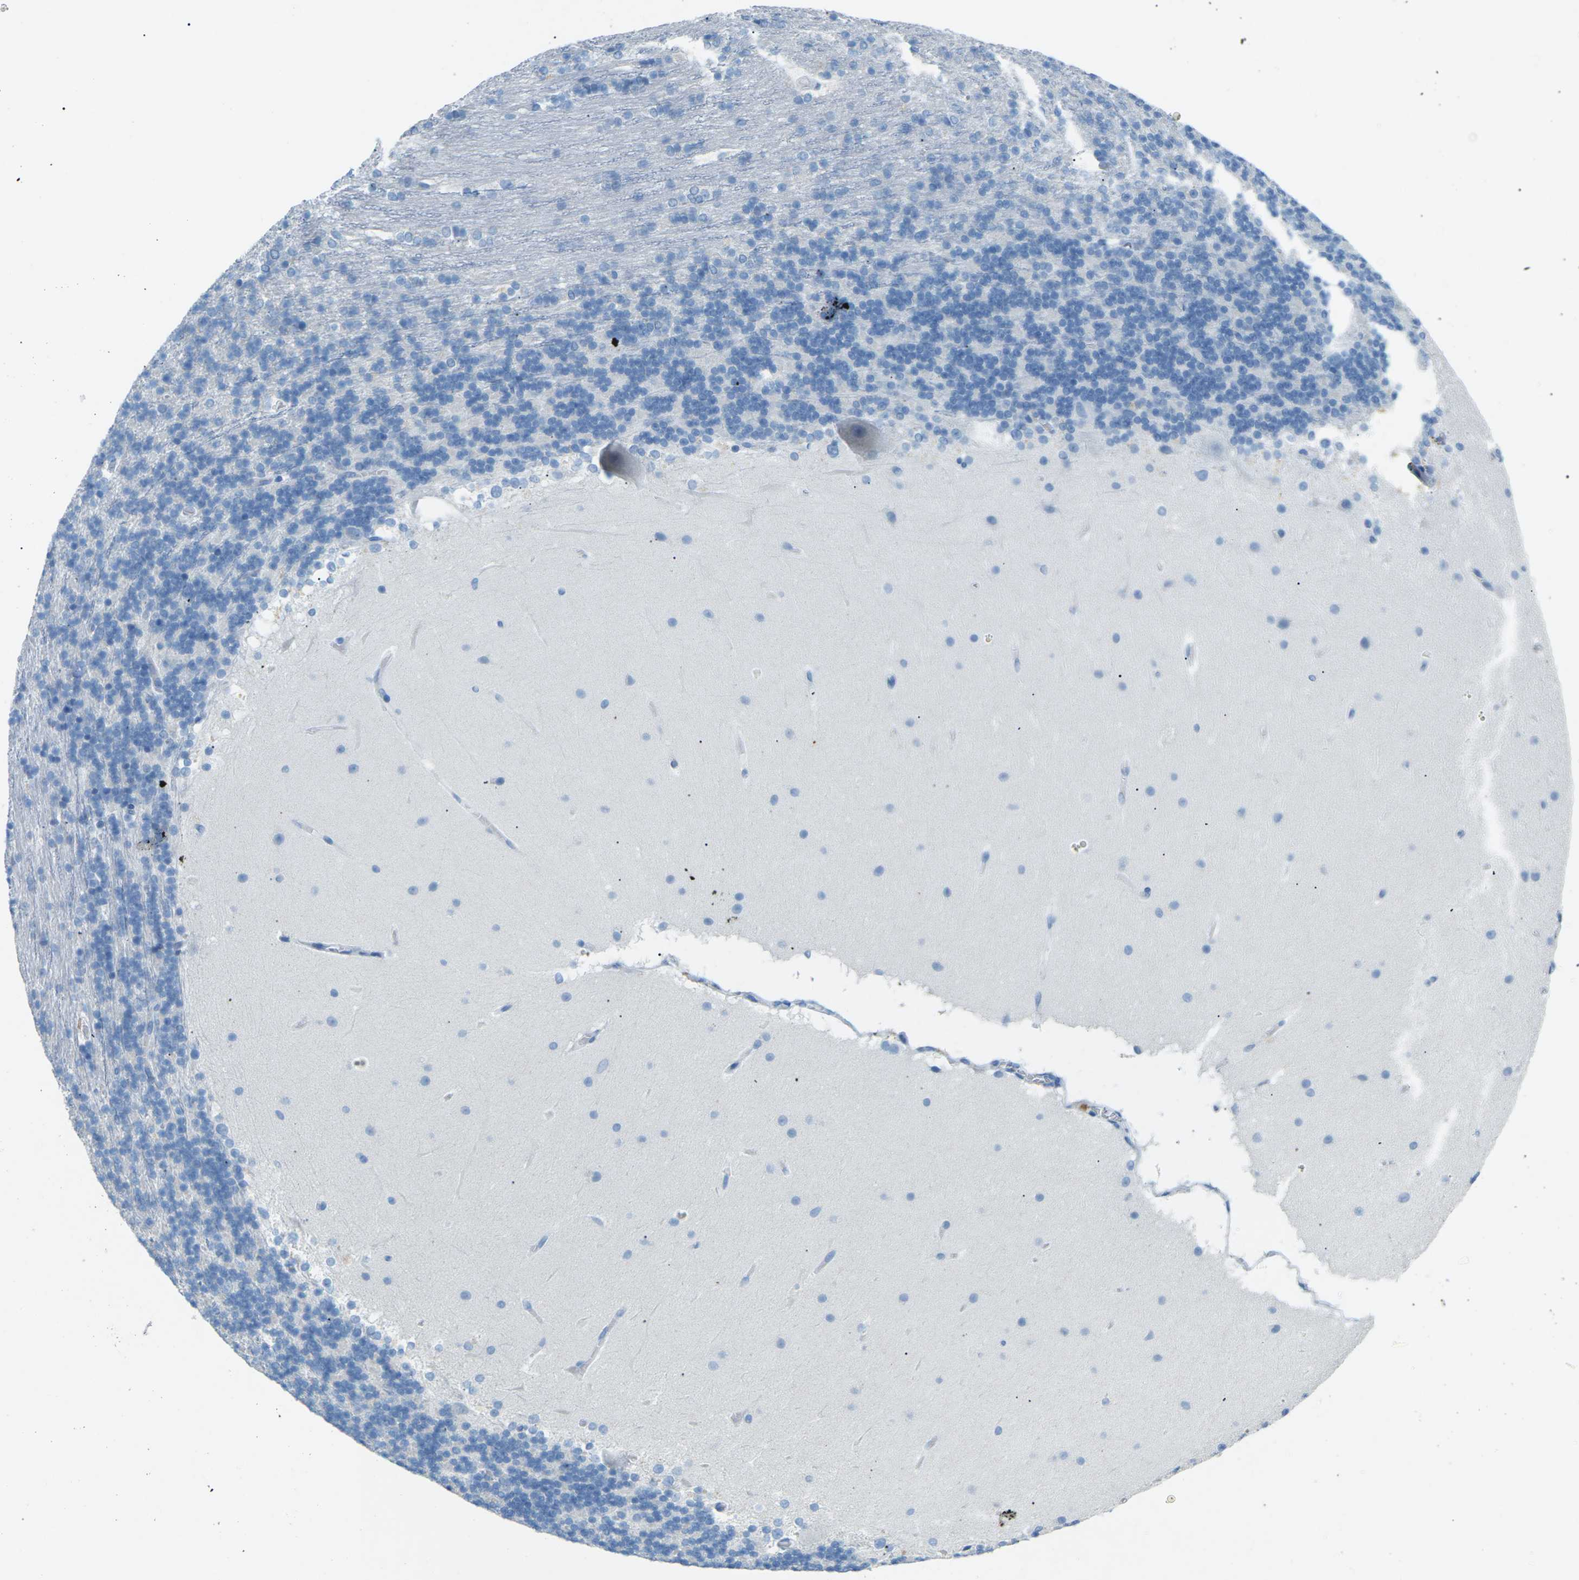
{"staining": {"intensity": "negative", "quantity": "none", "location": "none"}, "tissue": "cerebellum", "cell_type": "Cells in granular layer", "image_type": "normal", "snomed": [{"axis": "morphology", "description": "Normal tissue, NOS"}, {"axis": "topography", "description": "Cerebellum"}], "caption": "Protein analysis of normal cerebellum demonstrates no significant staining in cells in granular layer.", "gene": "CDH16", "patient": {"sex": "female", "age": 19}}